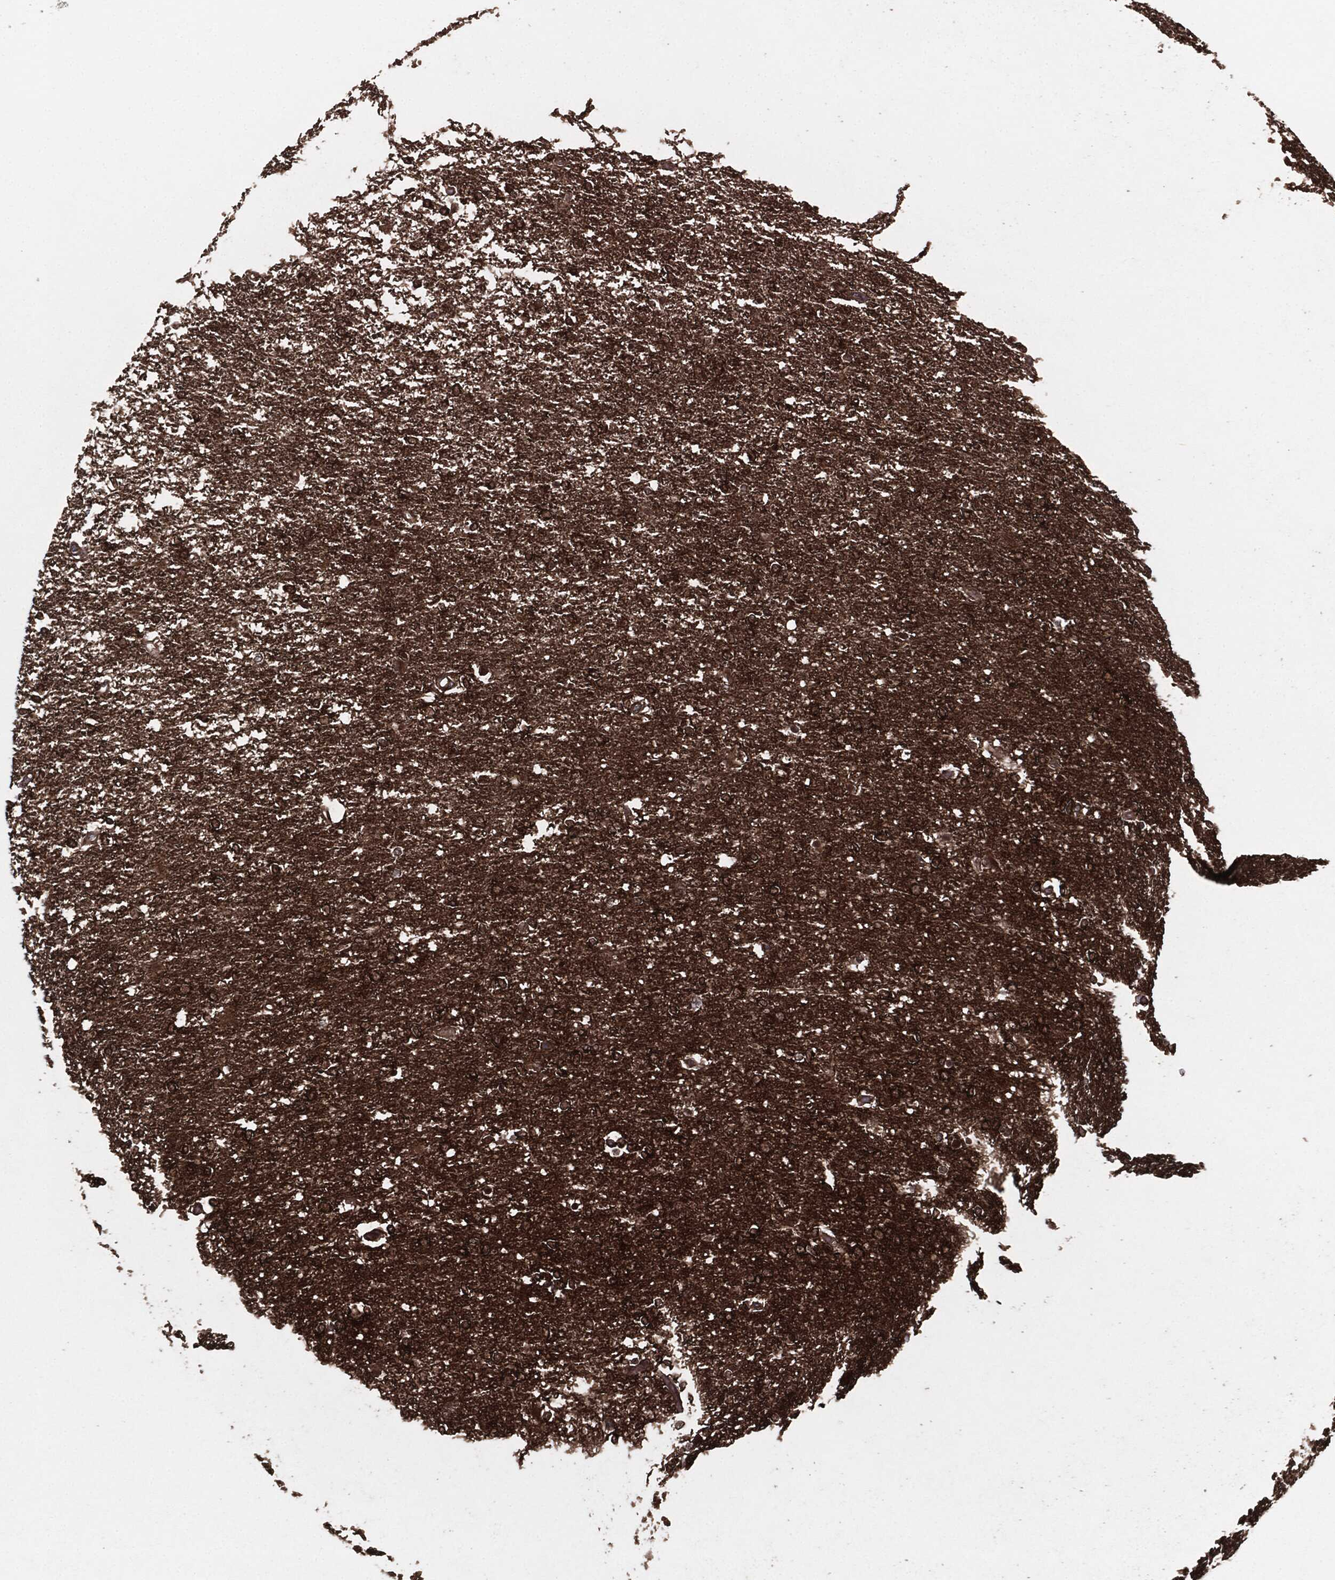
{"staining": {"intensity": "strong", "quantity": ">75%", "location": "cytoplasmic/membranous"}, "tissue": "glioma", "cell_type": "Tumor cells", "image_type": "cancer", "snomed": [{"axis": "morphology", "description": "Glioma, malignant, High grade"}, {"axis": "topography", "description": "Brain"}], "caption": "A brown stain shows strong cytoplasmic/membranous positivity of a protein in glioma tumor cells.", "gene": "RAP1GDS1", "patient": {"sex": "female", "age": 61}}